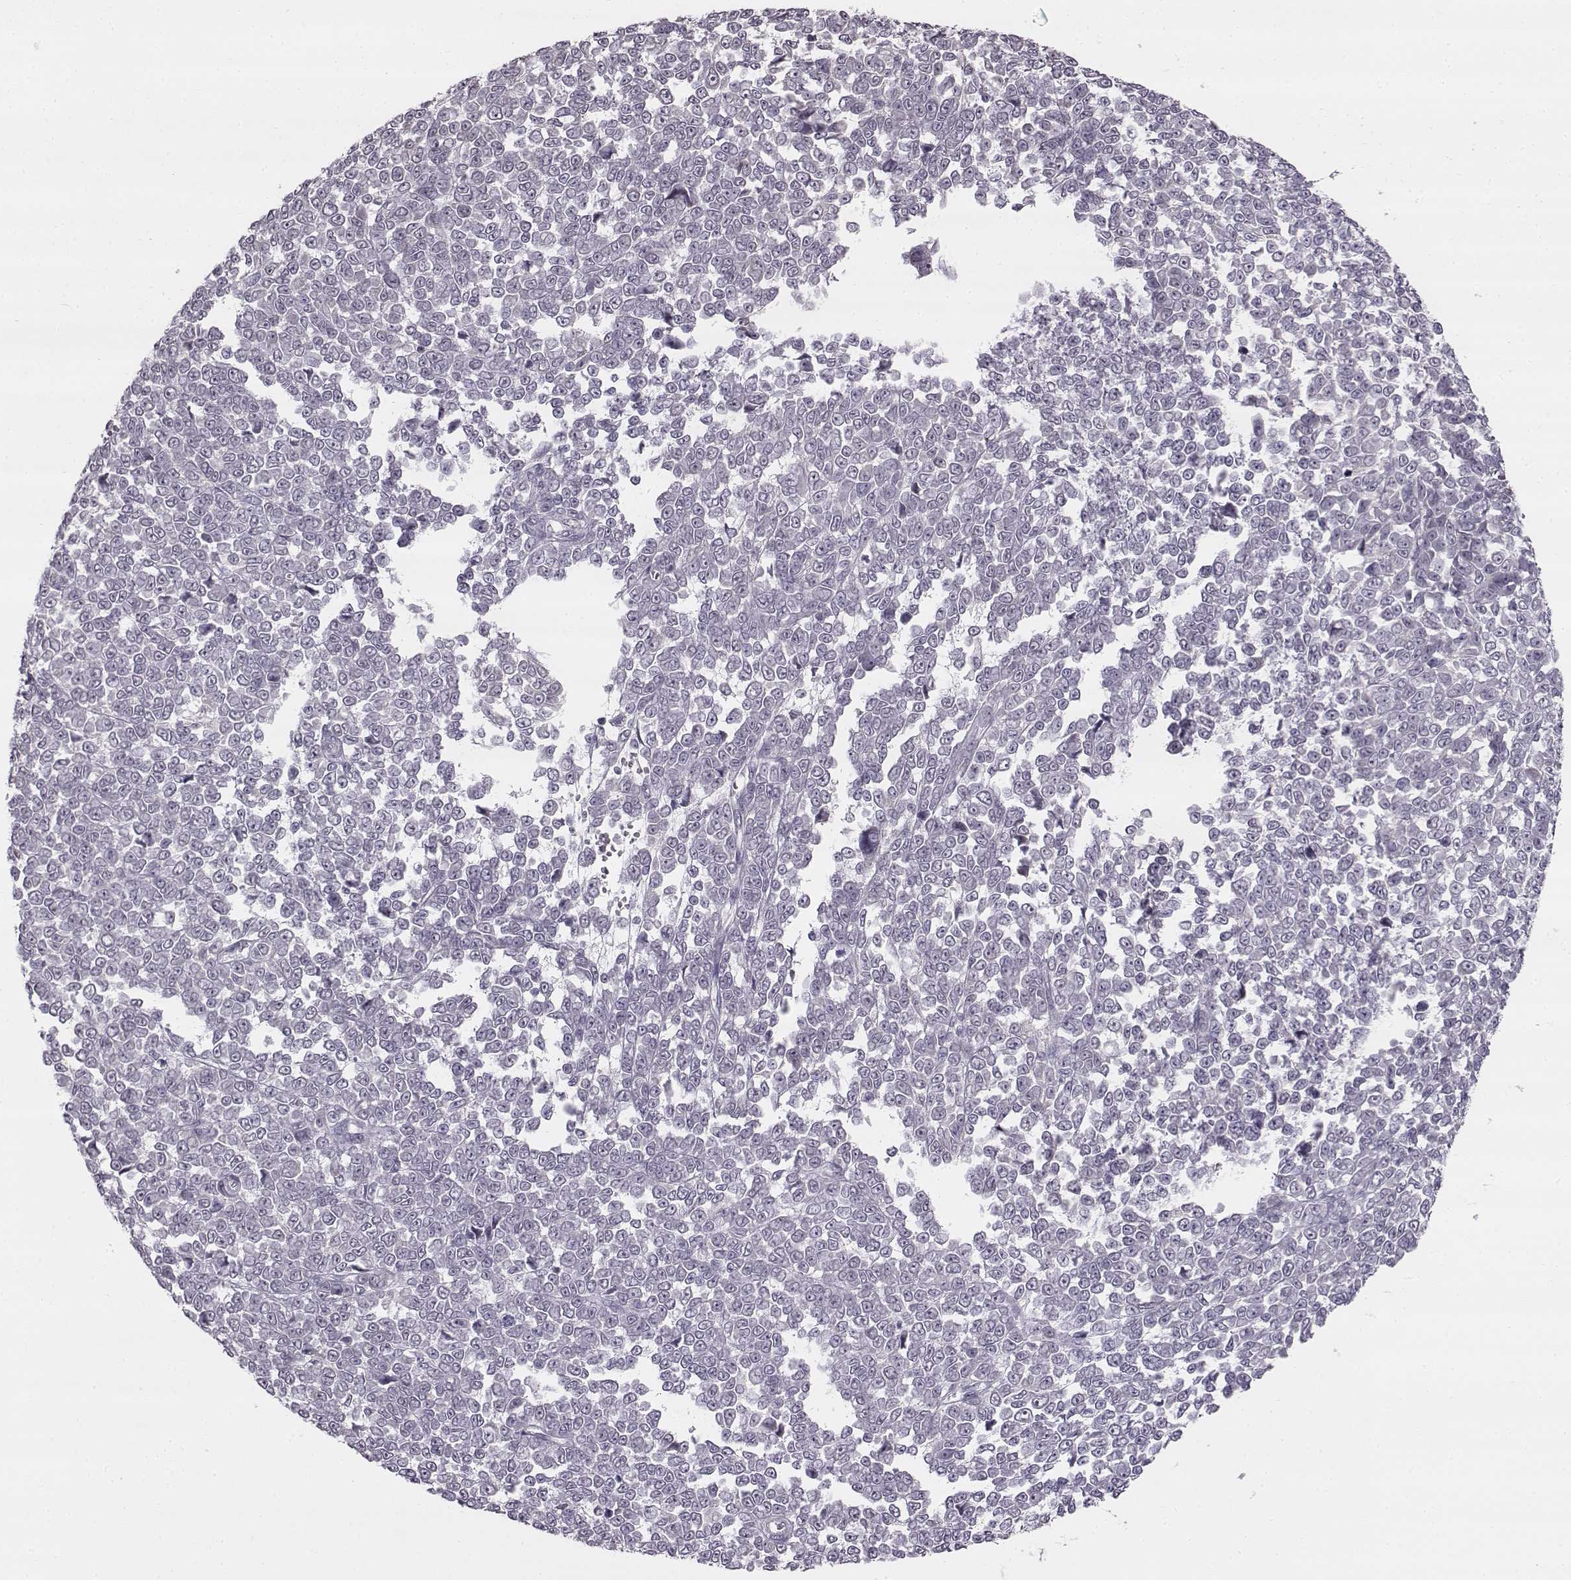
{"staining": {"intensity": "negative", "quantity": "none", "location": "none"}, "tissue": "melanoma", "cell_type": "Tumor cells", "image_type": "cancer", "snomed": [{"axis": "morphology", "description": "Malignant melanoma, NOS"}, {"axis": "topography", "description": "Skin"}], "caption": "Immunohistochemistry of malignant melanoma demonstrates no positivity in tumor cells.", "gene": "MAP6D1", "patient": {"sex": "female", "age": 95}}